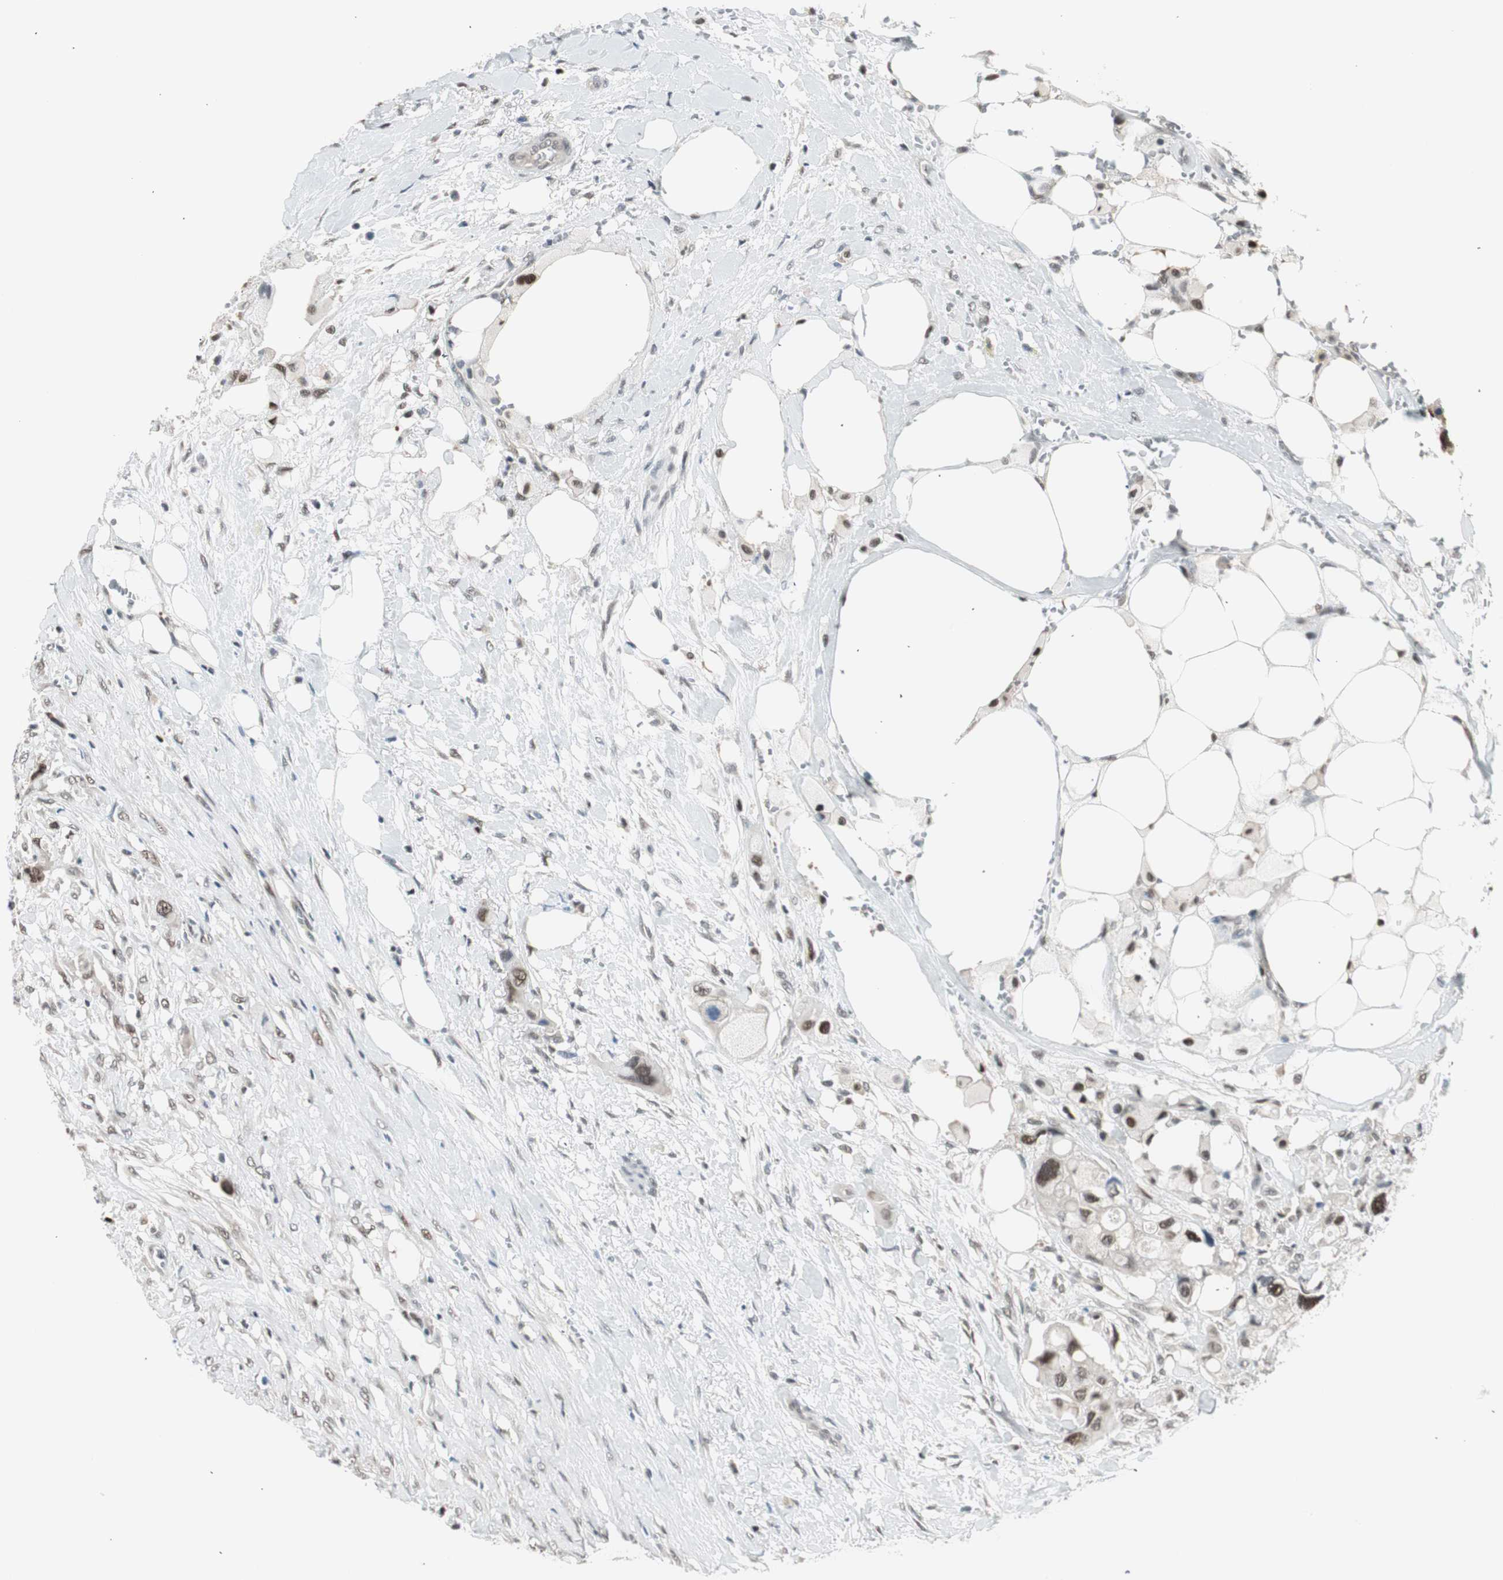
{"staining": {"intensity": "strong", "quantity": "<25%", "location": "nuclear"}, "tissue": "colorectal cancer", "cell_type": "Tumor cells", "image_type": "cancer", "snomed": [{"axis": "morphology", "description": "Adenocarcinoma, NOS"}, {"axis": "topography", "description": "Colon"}], "caption": "Adenocarcinoma (colorectal) was stained to show a protein in brown. There is medium levels of strong nuclear staining in about <25% of tumor cells.", "gene": "LONP2", "patient": {"sex": "female", "age": 57}}